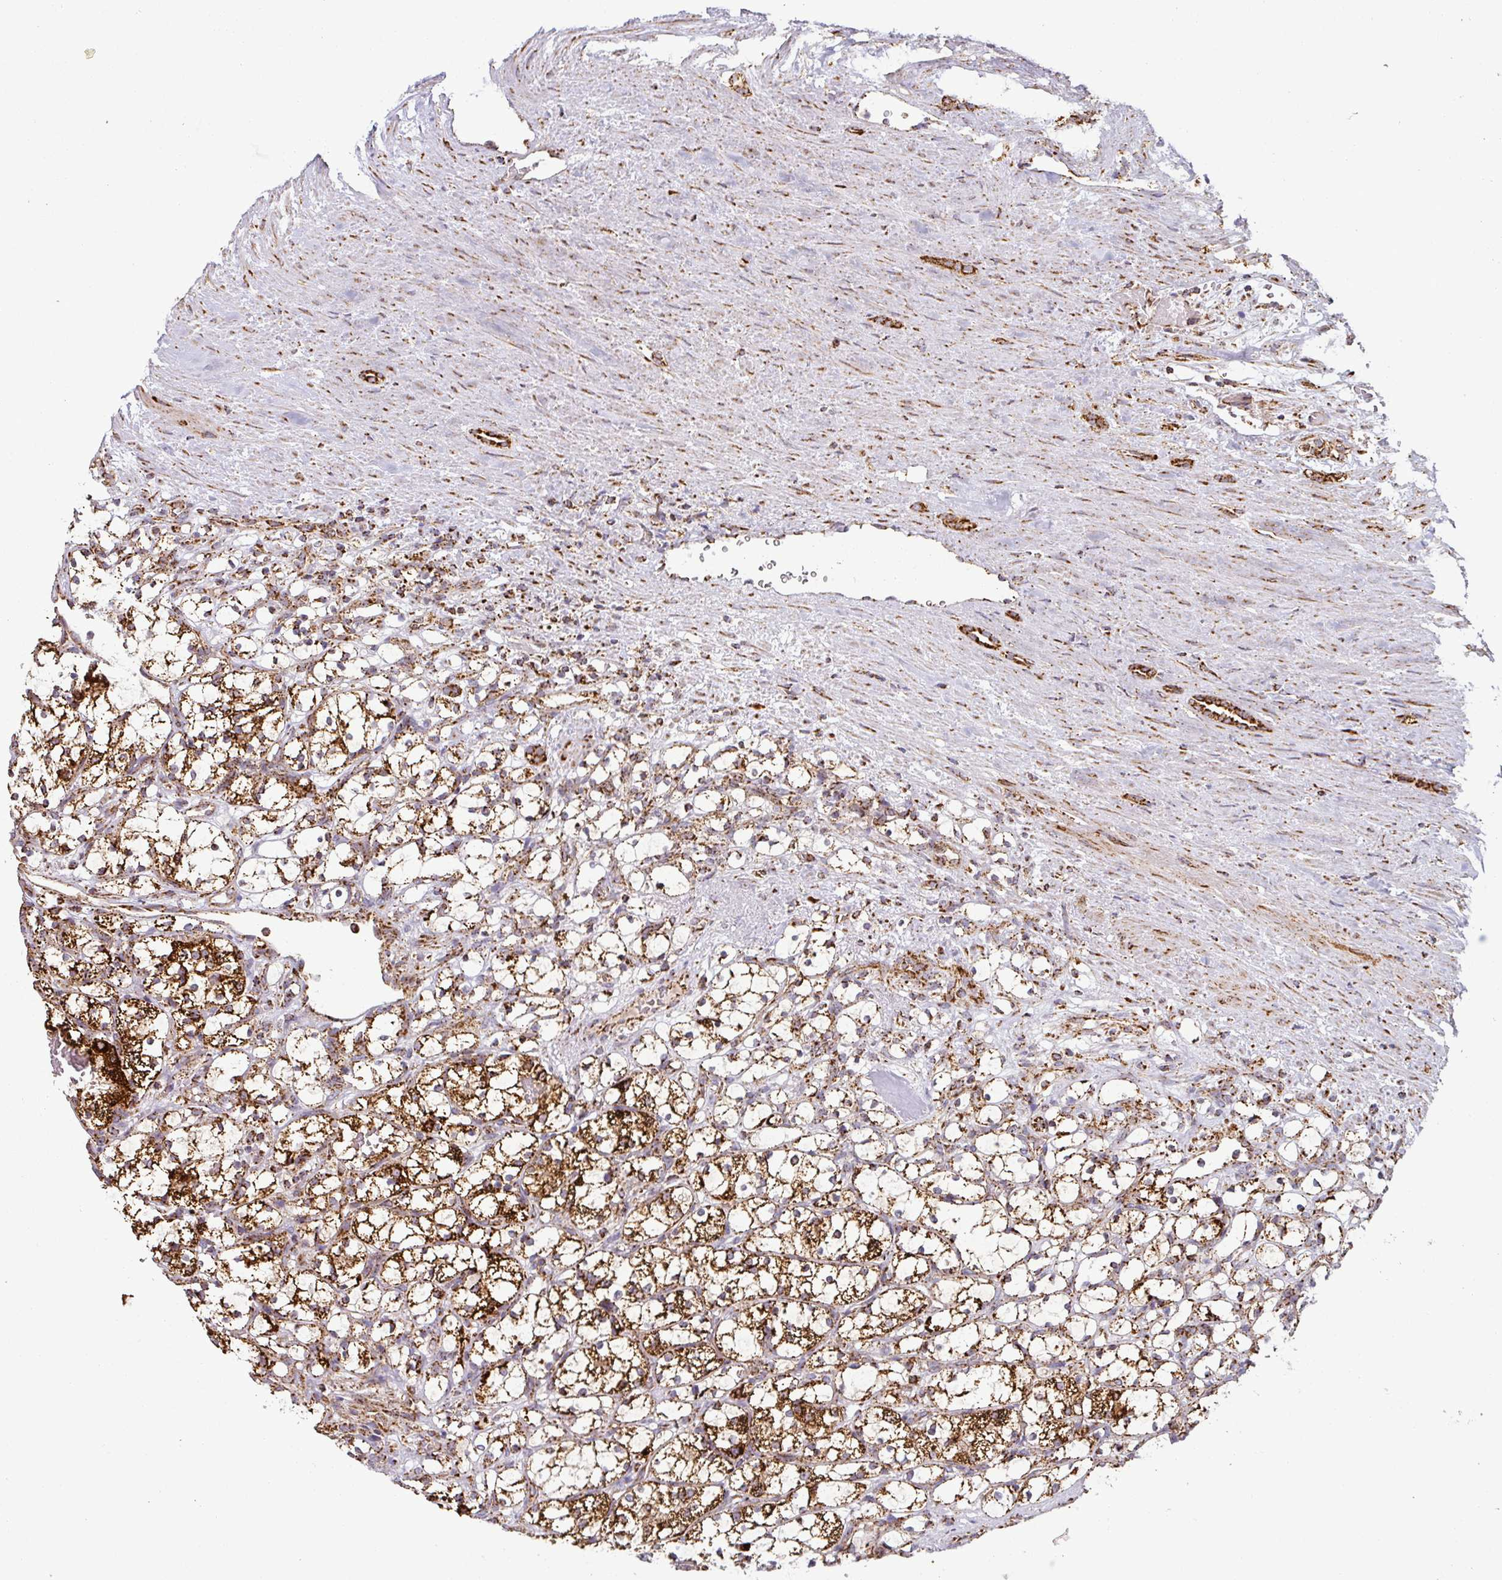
{"staining": {"intensity": "strong", "quantity": ">75%", "location": "cytoplasmic/membranous"}, "tissue": "renal cancer", "cell_type": "Tumor cells", "image_type": "cancer", "snomed": [{"axis": "morphology", "description": "Adenocarcinoma, NOS"}, {"axis": "topography", "description": "Kidney"}], "caption": "Brown immunohistochemical staining in adenocarcinoma (renal) demonstrates strong cytoplasmic/membranous expression in approximately >75% of tumor cells. The staining was performed using DAB (3,3'-diaminobenzidine), with brown indicating positive protein expression. Nuclei are stained blue with hematoxylin.", "gene": "TRAP1", "patient": {"sex": "female", "age": 69}}